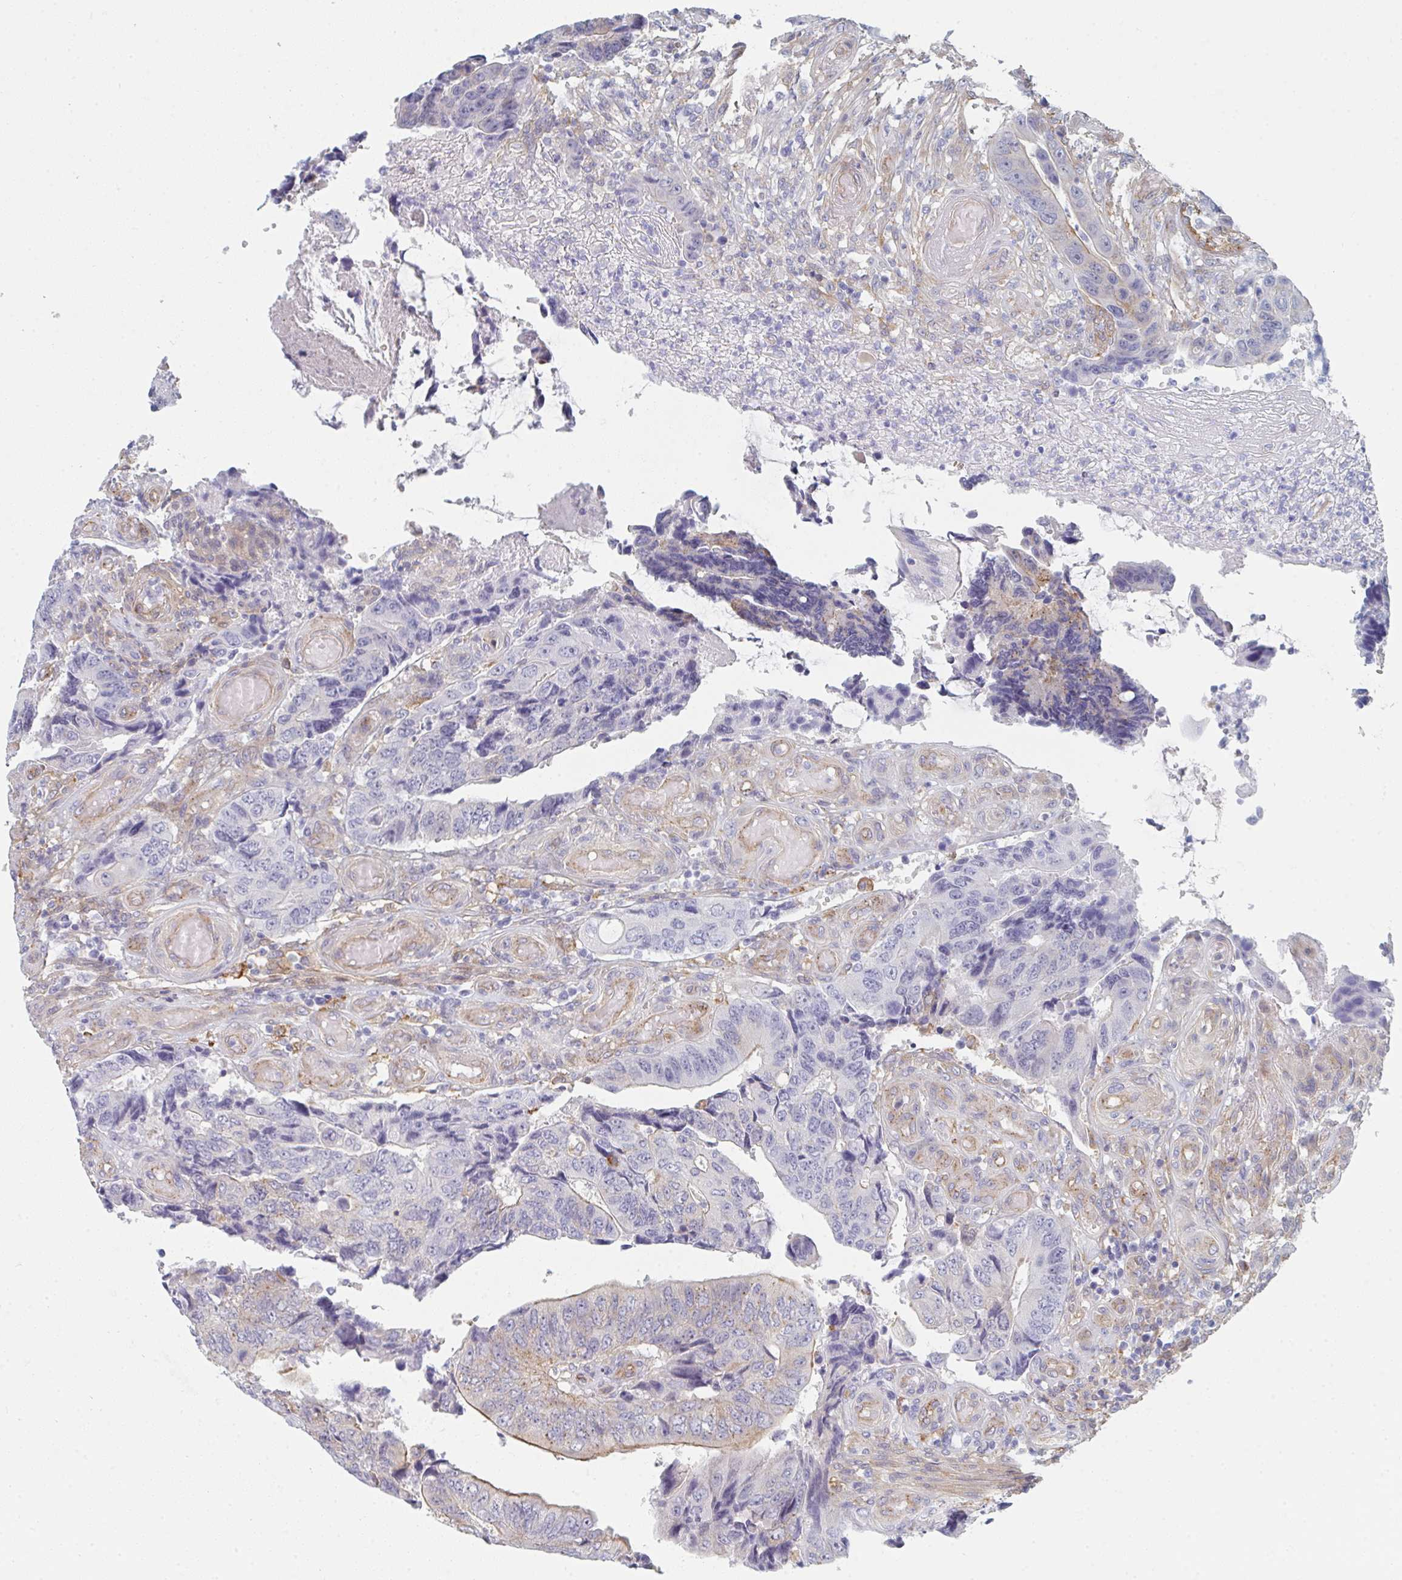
{"staining": {"intensity": "negative", "quantity": "none", "location": "none"}, "tissue": "colorectal cancer", "cell_type": "Tumor cells", "image_type": "cancer", "snomed": [{"axis": "morphology", "description": "Adenocarcinoma, NOS"}, {"axis": "topography", "description": "Colon"}], "caption": "This is a image of IHC staining of colorectal cancer, which shows no expression in tumor cells.", "gene": "DAB2", "patient": {"sex": "male", "age": 87}}